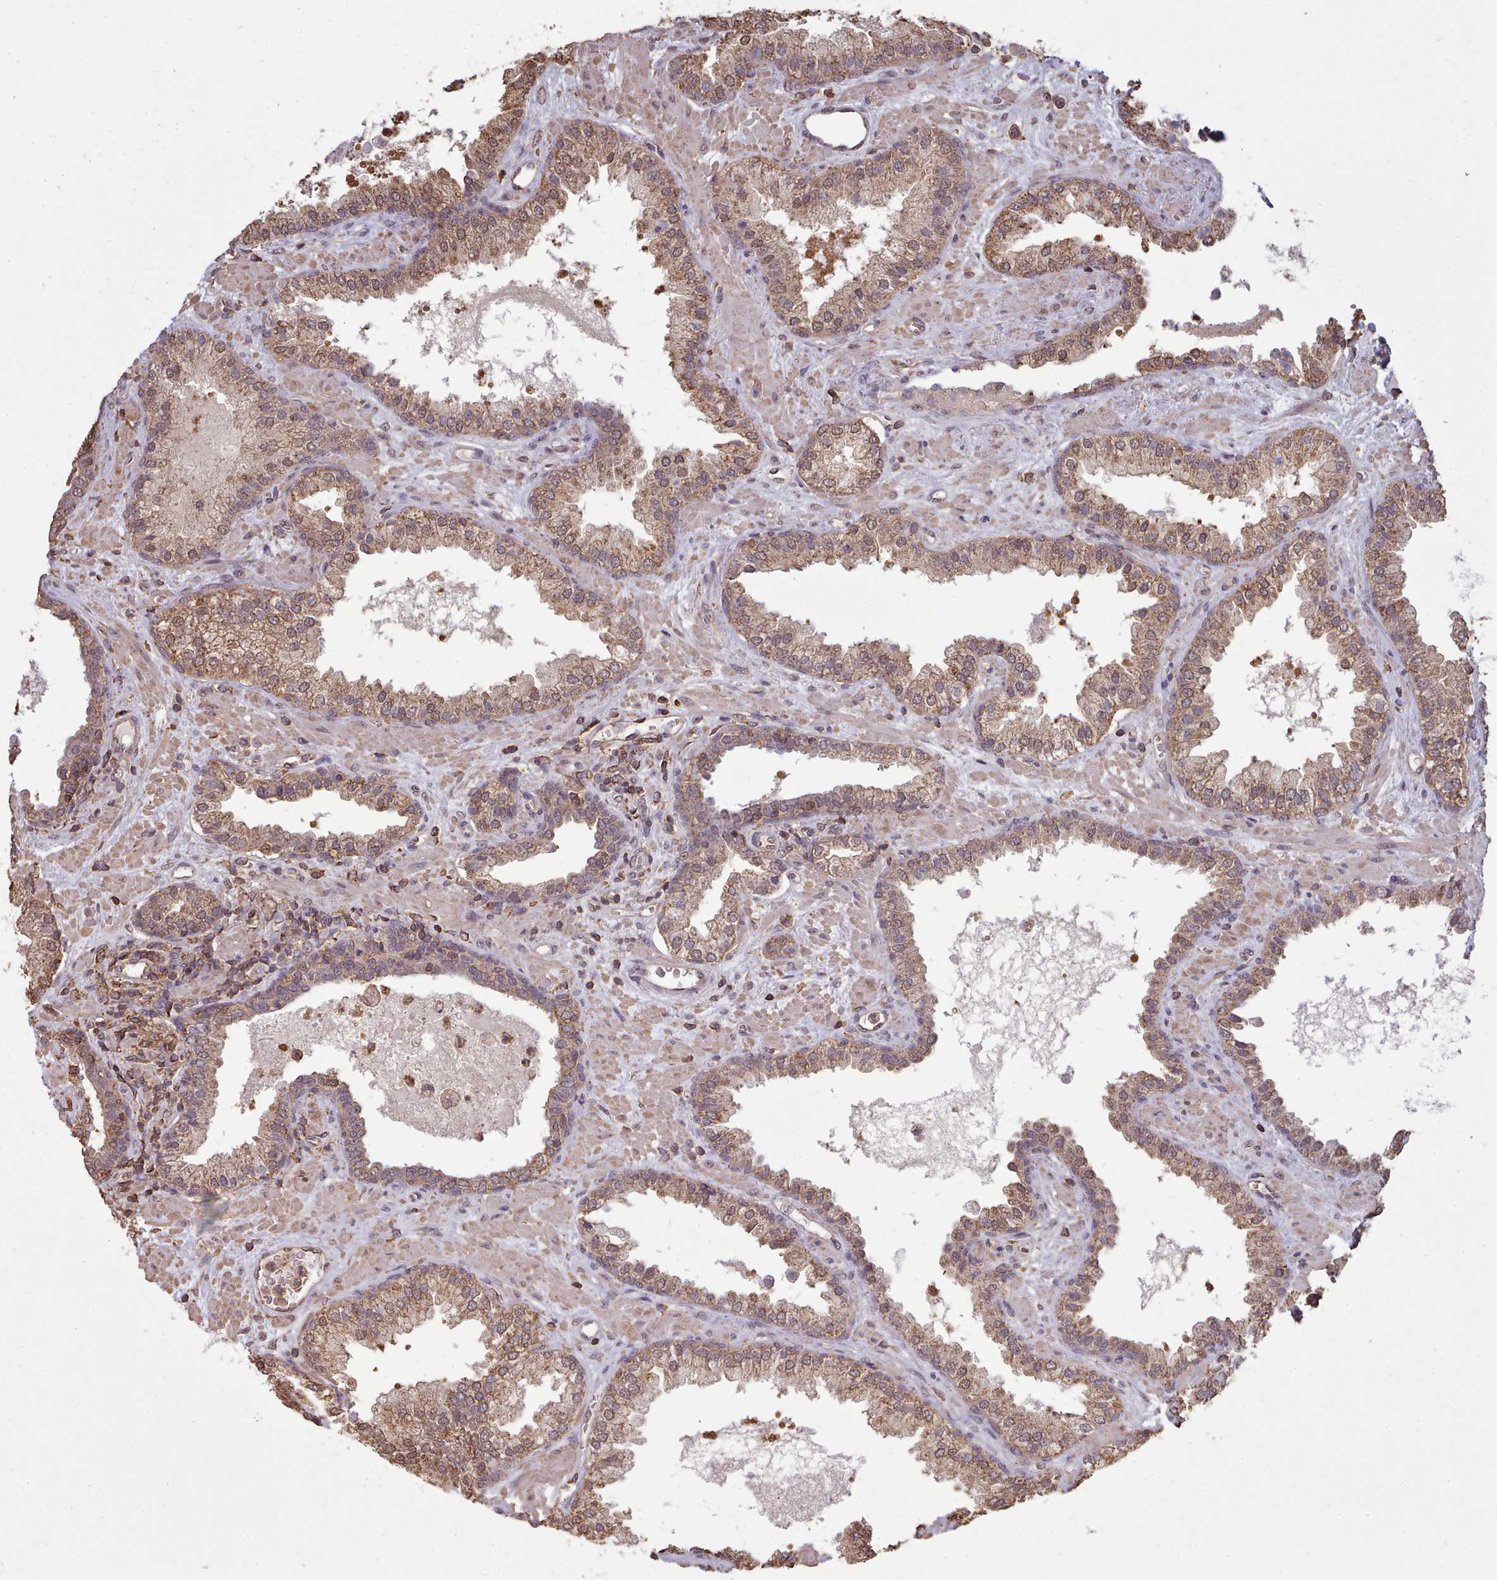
{"staining": {"intensity": "moderate", "quantity": ">75%", "location": "cytoplasmic/membranous,nuclear"}, "tissue": "prostate cancer", "cell_type": "Tumor cells", "image_type": "cancer", "snomed": [{"axis": "morphology", "description": "Adenocarcinoma, Low grade"}, {"axis": "topography", "description": "Prostate"}], "caption": "Immunohistochemical staining of prostate cancer displays moderate cytoplasmic/membranous and nuclear protein staining in about >75% of tumor cells. (Stains: DAB in brown, nuclei in blue, Microscopy: brightfield microscopy at high magnification).", "gene": "METRN", "patient": {"sex": "male", "age": 62}}